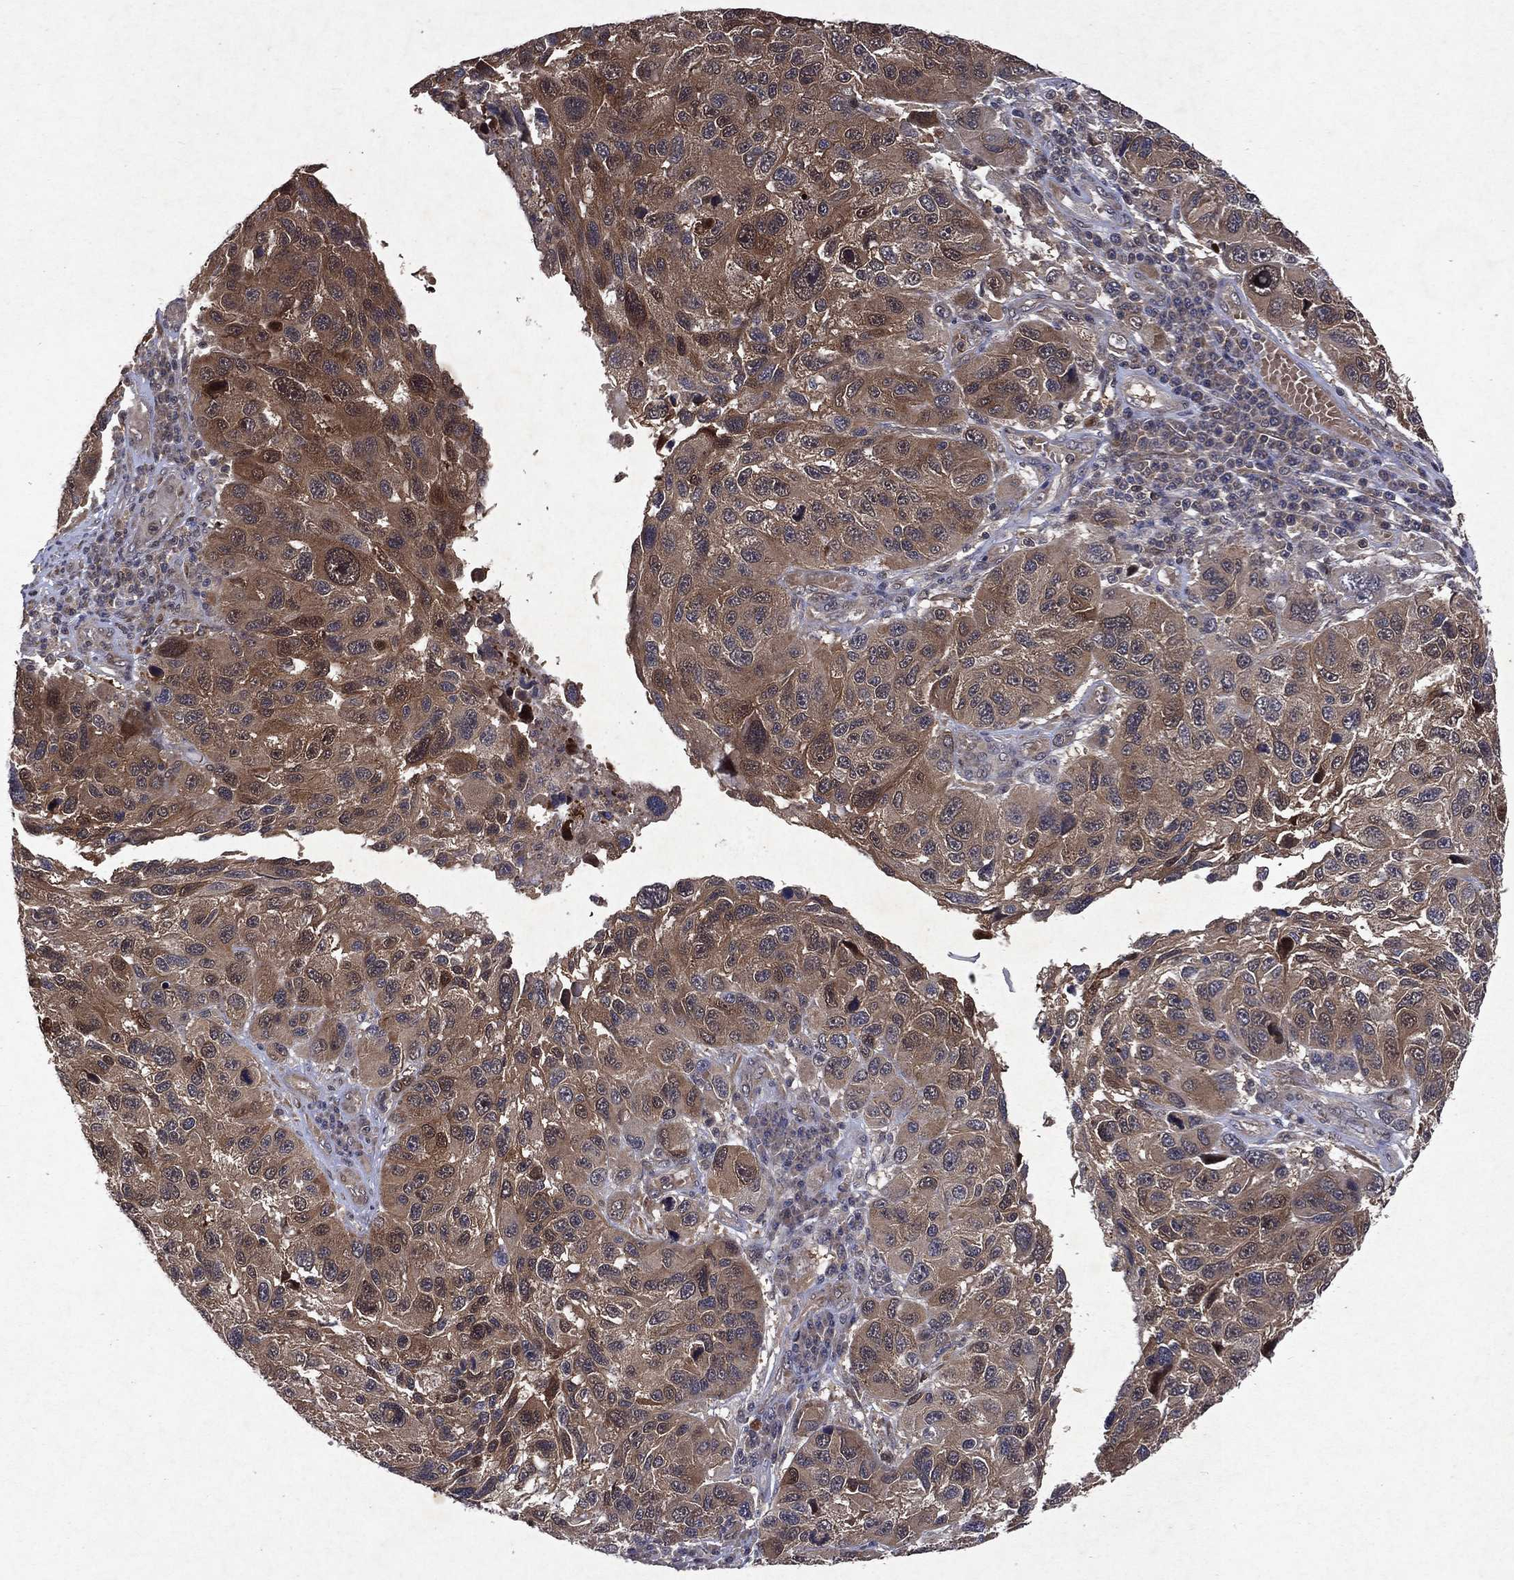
{"staining": {"intensity": "strong", "quantity": "25%-75%", "location": "cytoplasmic/membranous,nuclear"}, "tissue": "melanoma", "cell_type": "Tumor cells", "image_type": "cancer", "snomed": [{"axis": "morphology", "description": "Malignant melanoma, NOS"}, {"axis": "topography", "description": "Skin"}], "caption": "A photomicrograph of human malignant melanoma stained for a protein reveals strong cytoplasmic/membranous and nuclear brown staining in tumor cells. (Stains: DAB in brown, nuclei in blue, Microscopy: brightfield microscopy at high magnification).", "gene": "MTAP", "patient": {"sex": "male", "age": 53}}